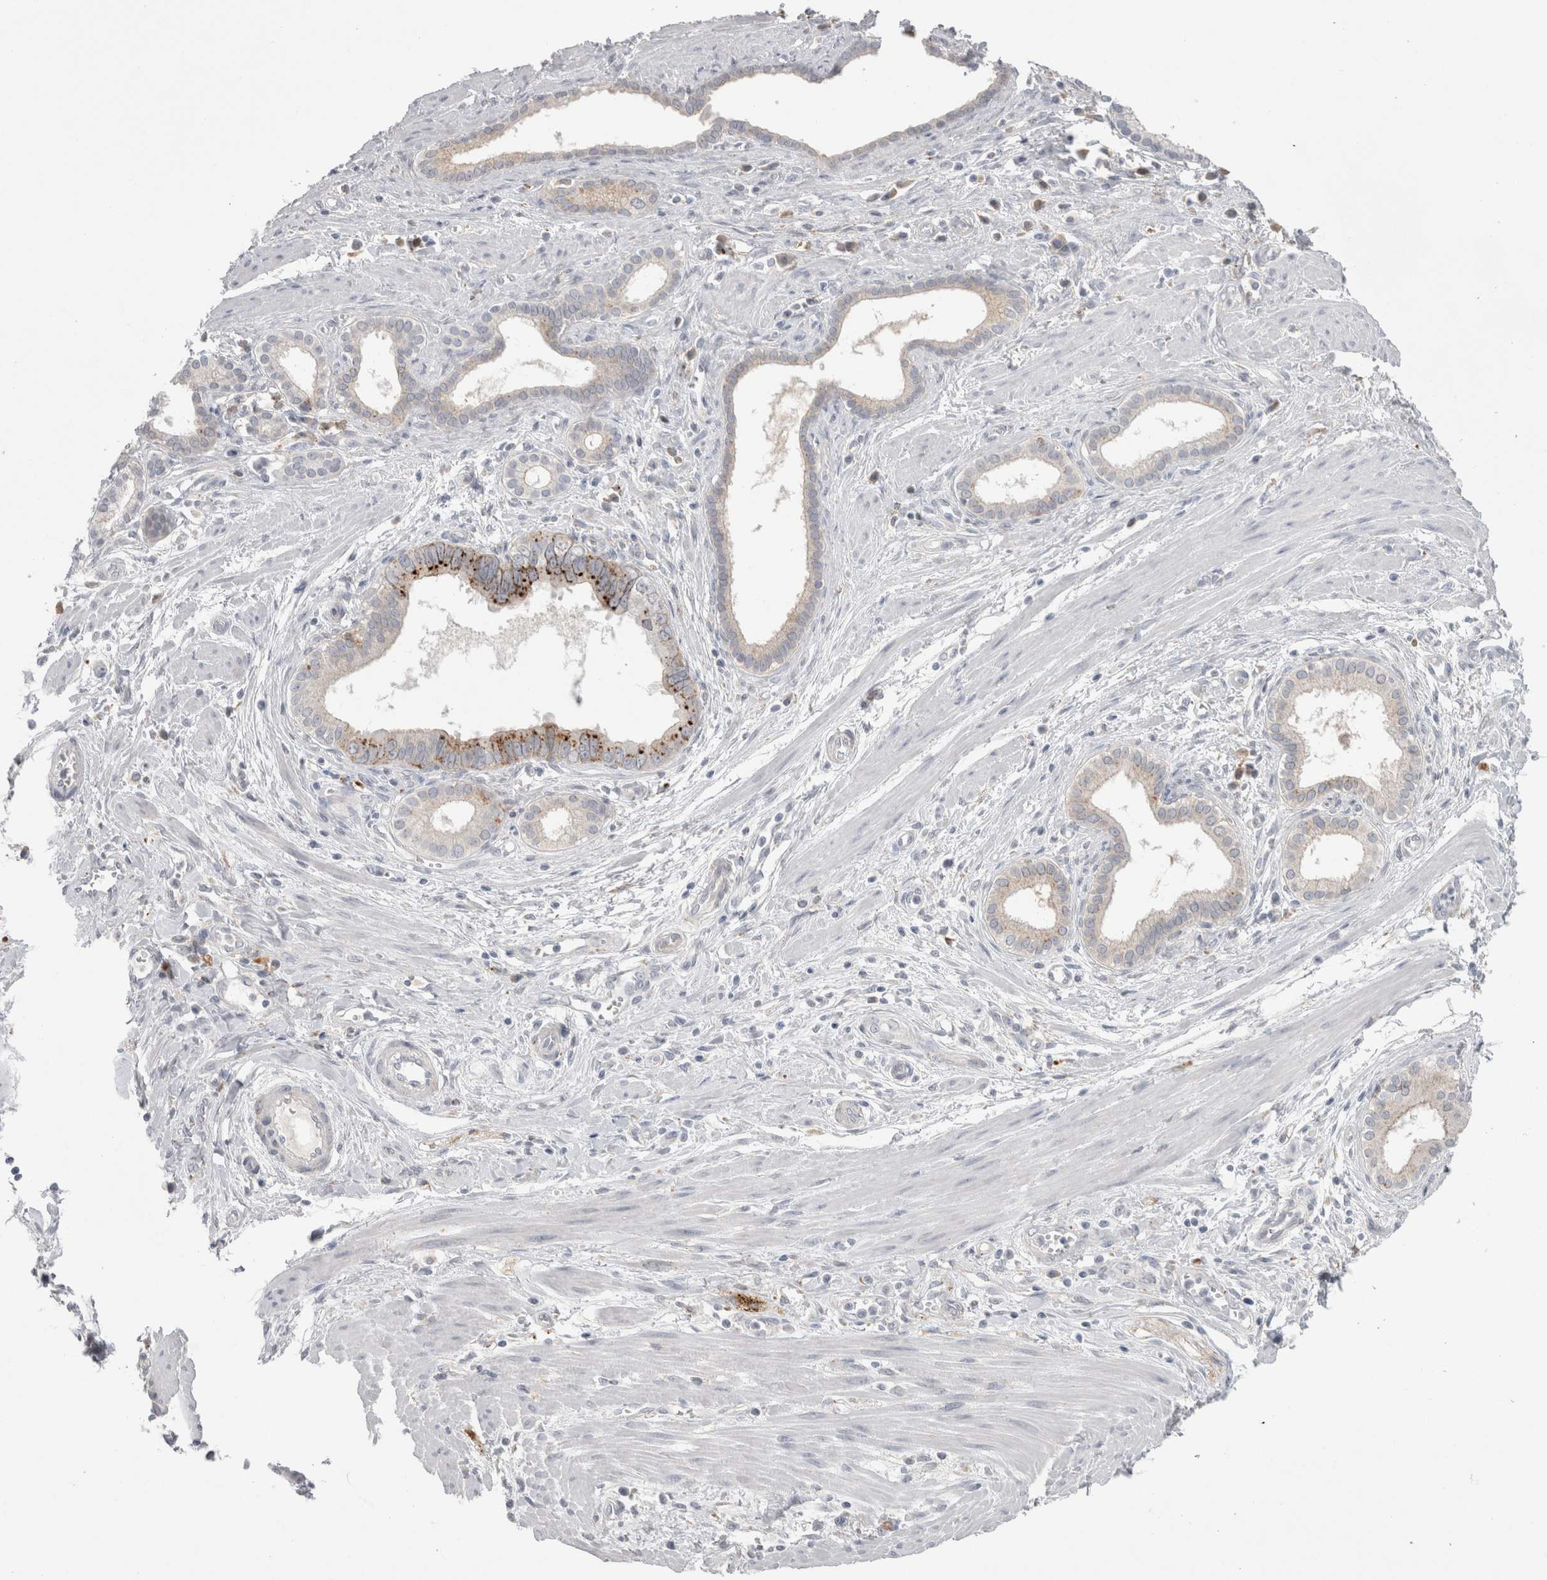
{"staining": {"intensity": "moderate", "quantity": "<25%", "location": "cytoplasmic/membranous"}, "tissue": "pancreatic cancer", "cell_type": "Tumor cells", "image_type": "cancer", "snomed": [{"axis": "morphology", "description": "Normal tissue, NOS"}, {"axis": "topography", "description": "Lymph node"}], "caption": "This photomicrograph reveals immunohistochemistry staining of human pancreatic cancer, with low moderate cytoplasmic/membranous staining in approximately <25% of tumor cells.", "gene": "EPDR1", "patient": {"sex": "male", "age": 50}}